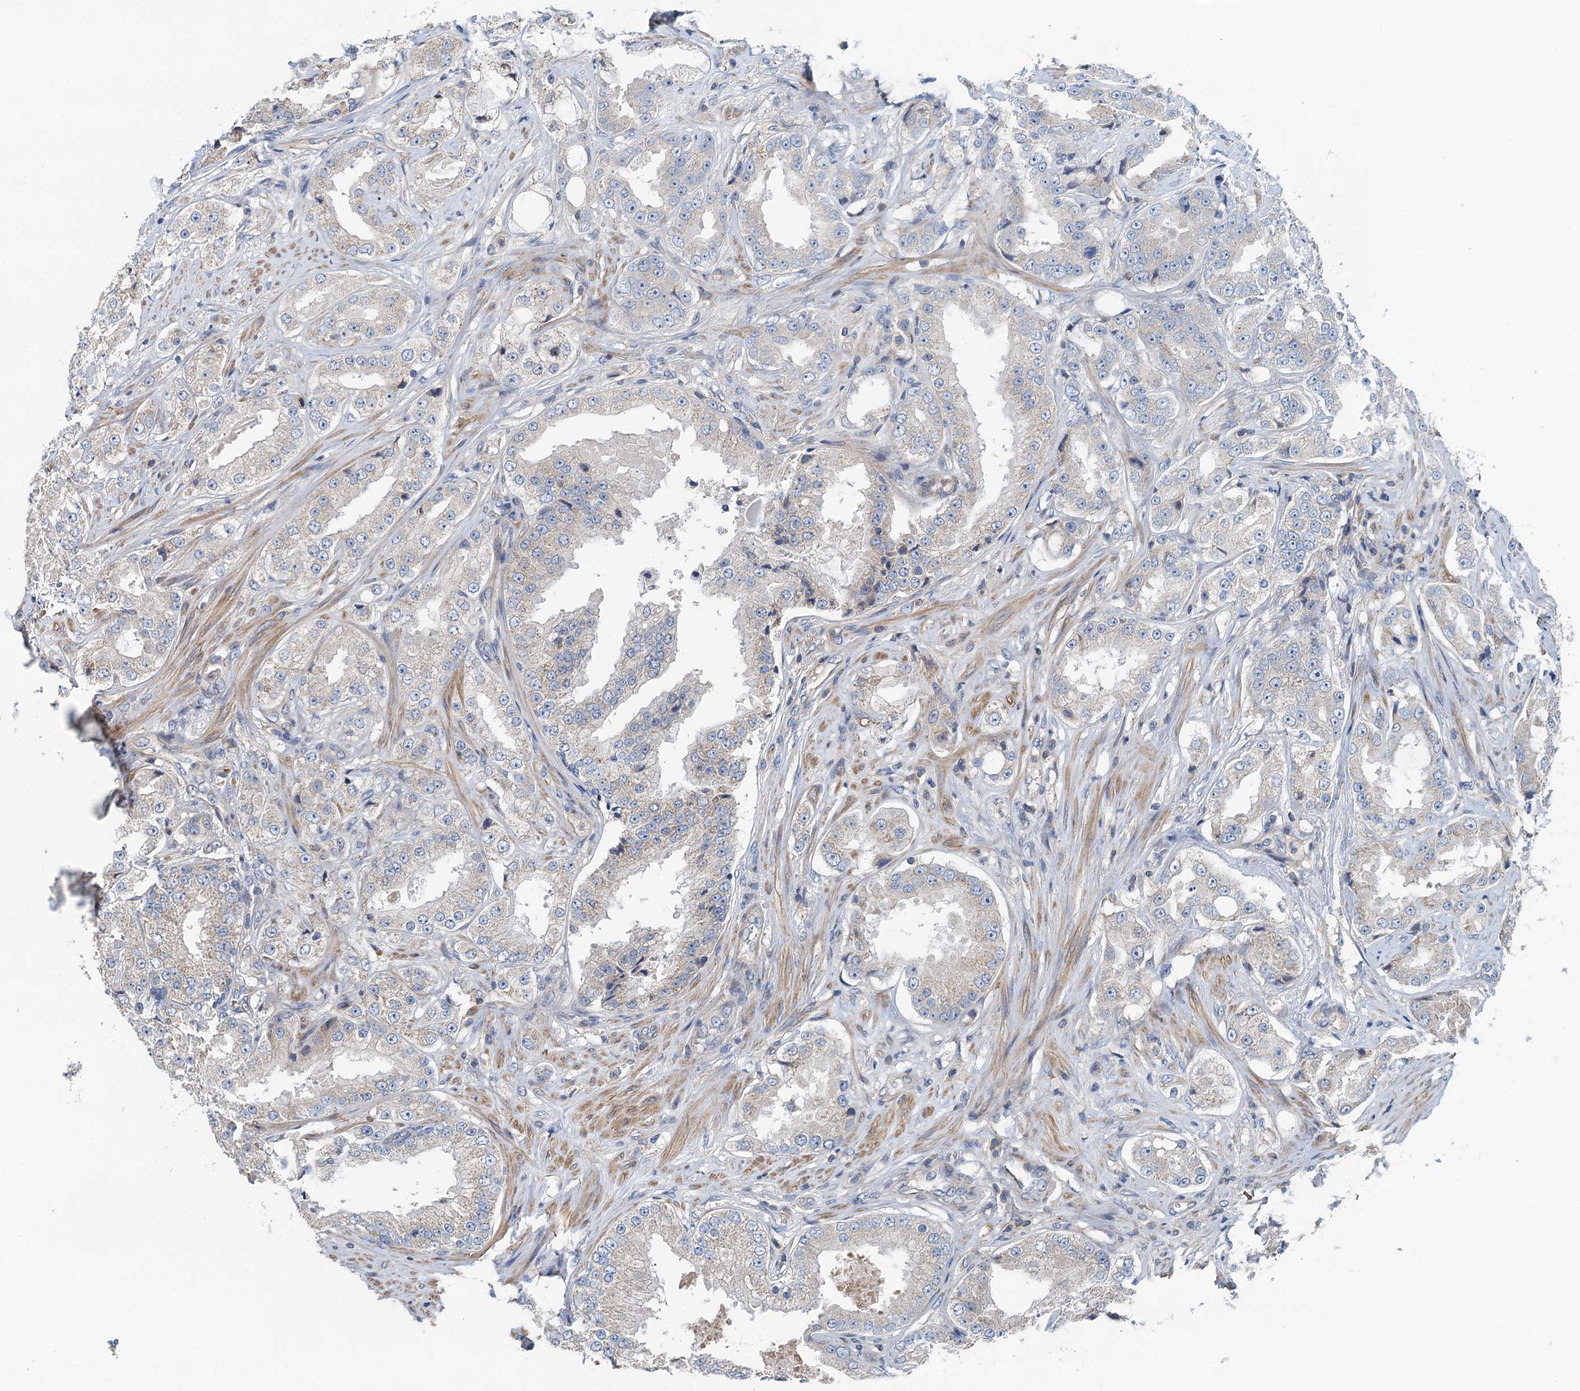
{"staining": {"intensity": "negative", "quantity": "none", "location": "none"}, "tissue": "prostate cancer", "cell_type": "Tumor cells", "image_type": "cancer", "snomed": [{"axis": "morphology", "description": "Adenocarcinoma, High grade"}, {"axis": "topography", "description": "Prostate"}], "caption": "A histopathology image of human high-grade adenocarcinoma (prostate) is negative for staining in tumor cells.", "gene": "PPP1R14D", "patient": {"sex": "male", "age": 73}}